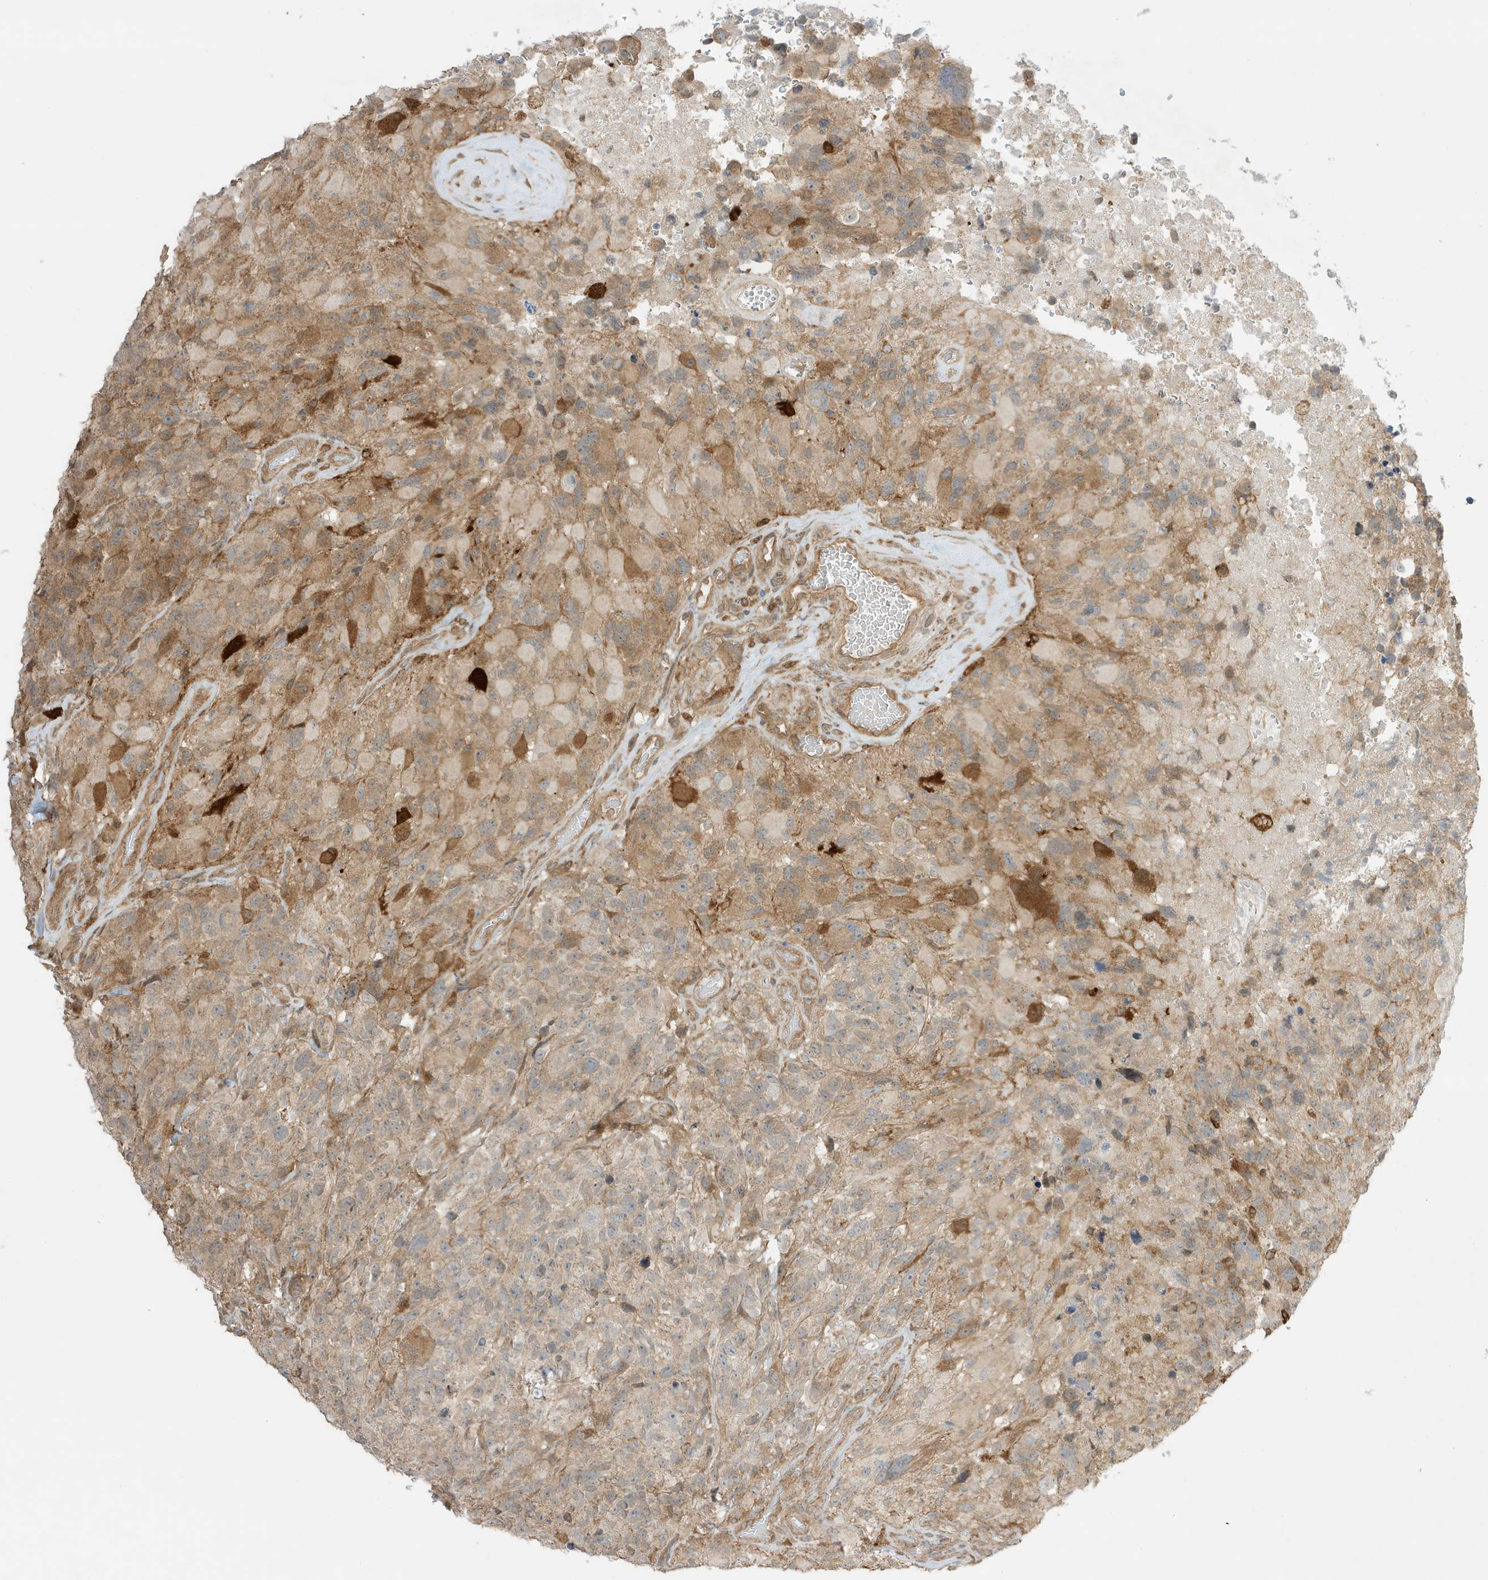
{"staining": {"intensity": "moderate", "quantity": "25%-75%", "location": "cytoplasmic/membranous"}, "tissue": "glioma", "cell_type": "Tumor cells", "image_type": "cancer", "snomed": [{"axis": "morphology", "description": "Glioma, malignant, High grade"}, {"axis": "topography", "description": "Brain"}], "caption": "IHC (DAB (3,3'-diaminobenzidine)) staining of human high-grade glioma (malignant) exhibits moderate cytoplasmic/membranous protein expression in about 25%-75% of tumor cells. Using DAB (brown) and hematoxylin (blue) stains, captured at high magnification using brightfield microscopy.", "gene": "SCARF2", "patient": {"sex": "male", "age": 69}}